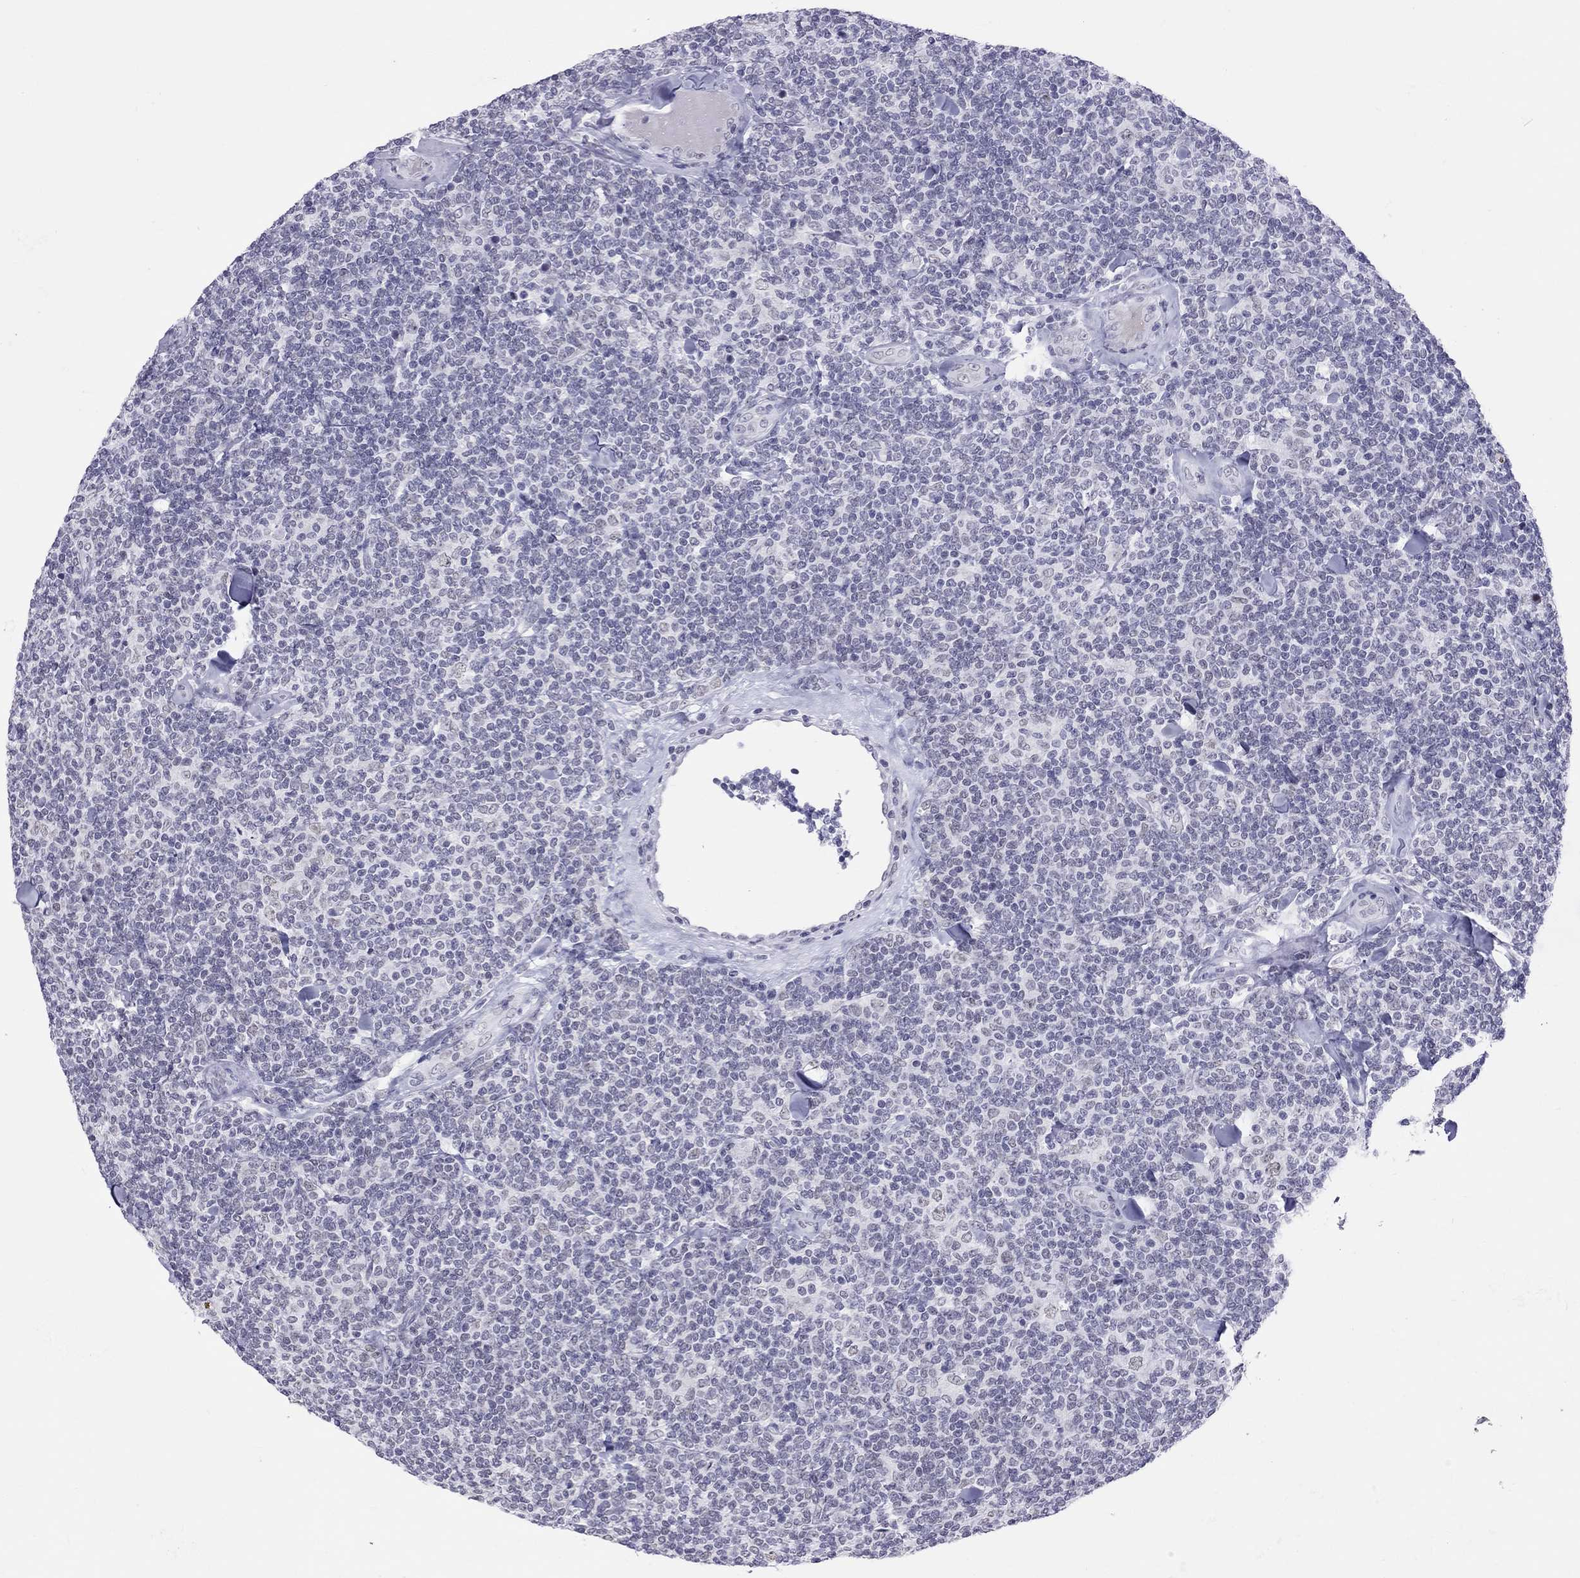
{"staining": {"intensity": "negative", "quantity": "none", "location": "none"}, "tissue": "lymphoma", "cell_type": "Tumor cells", "image_type": "cancer", "snomed": [{"axis": "morphology", "description": "Malignant lymphoma, non-Hodgkin's type, Low grade"}, {"axis": "topography", "description": "Lymph node"}], "caption": "Immunohistochemical staining of human lymphoma displays no significant expression in tumor cells. (Stains: DAB (3,3'-diaminobenzidine) immunohistochemistry (IHC) with hematoxylin counter stain, Microscopy: brightfield microscopy at high magnification).", "gene": "JHY", "patient": {"sex": "female", "age": 56}}